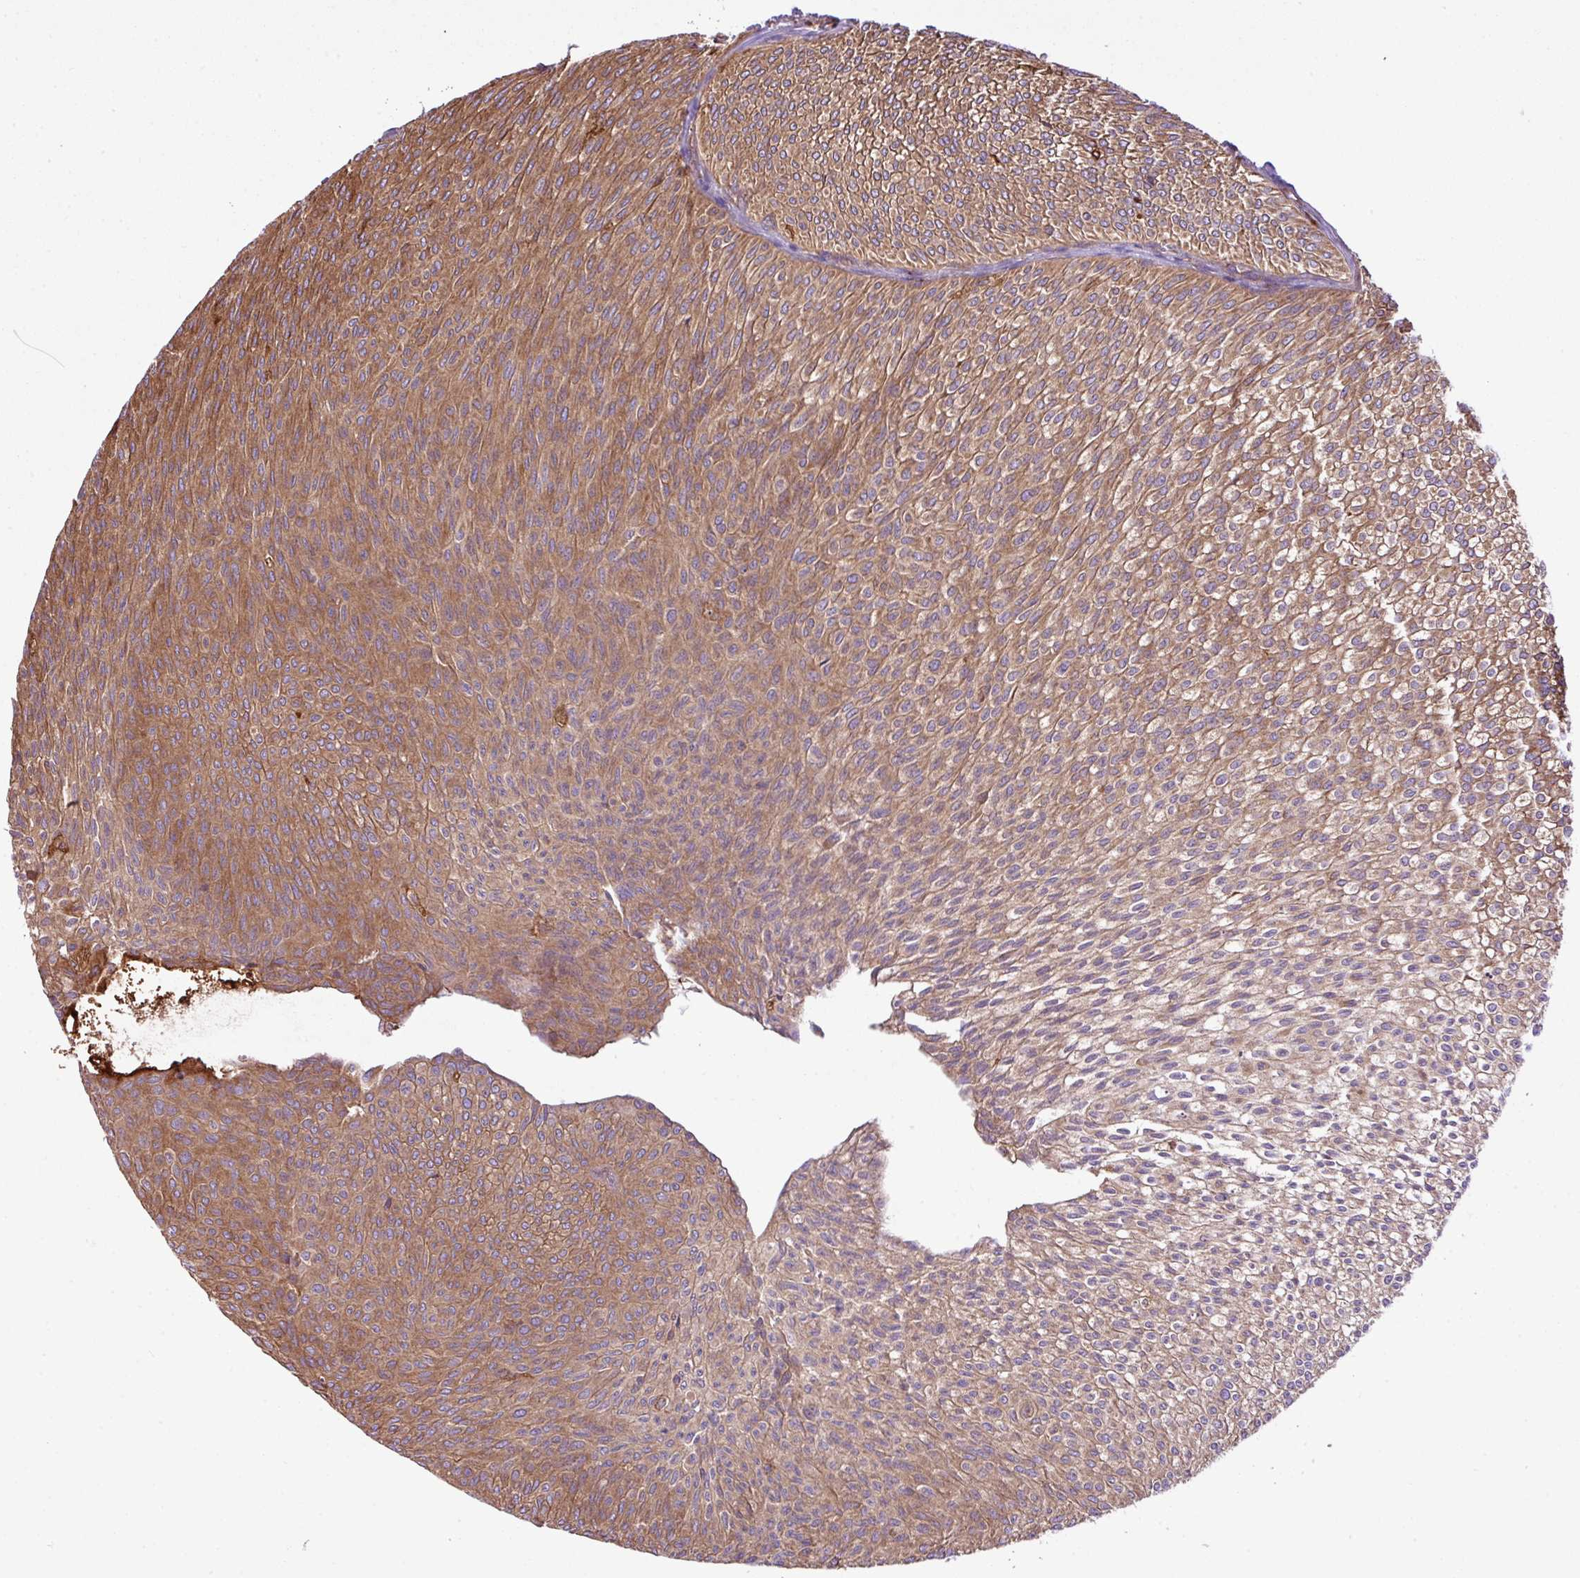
{"staining": {"intensity": "moderate", "quantity": ">75%", "location": "cytoplasmic/membranous"}, "tissue": "urothelial cancer", "cell_type": "Tumor cells", "image_type": "cancer", "snomed": [{"axis": "morphology", "description": "Urothelial carcinoma, Low grade"}, {"axis": "topography", "description": "Urinary bladder"}], "caption": "Protein analysis of urothelial cancer tissue displays moderate cytoplasmic/membranous positivity in approximately >75% of tumor cells.", "gene": "PGAP6", "patient": {"sex": "male", "age": 91}}